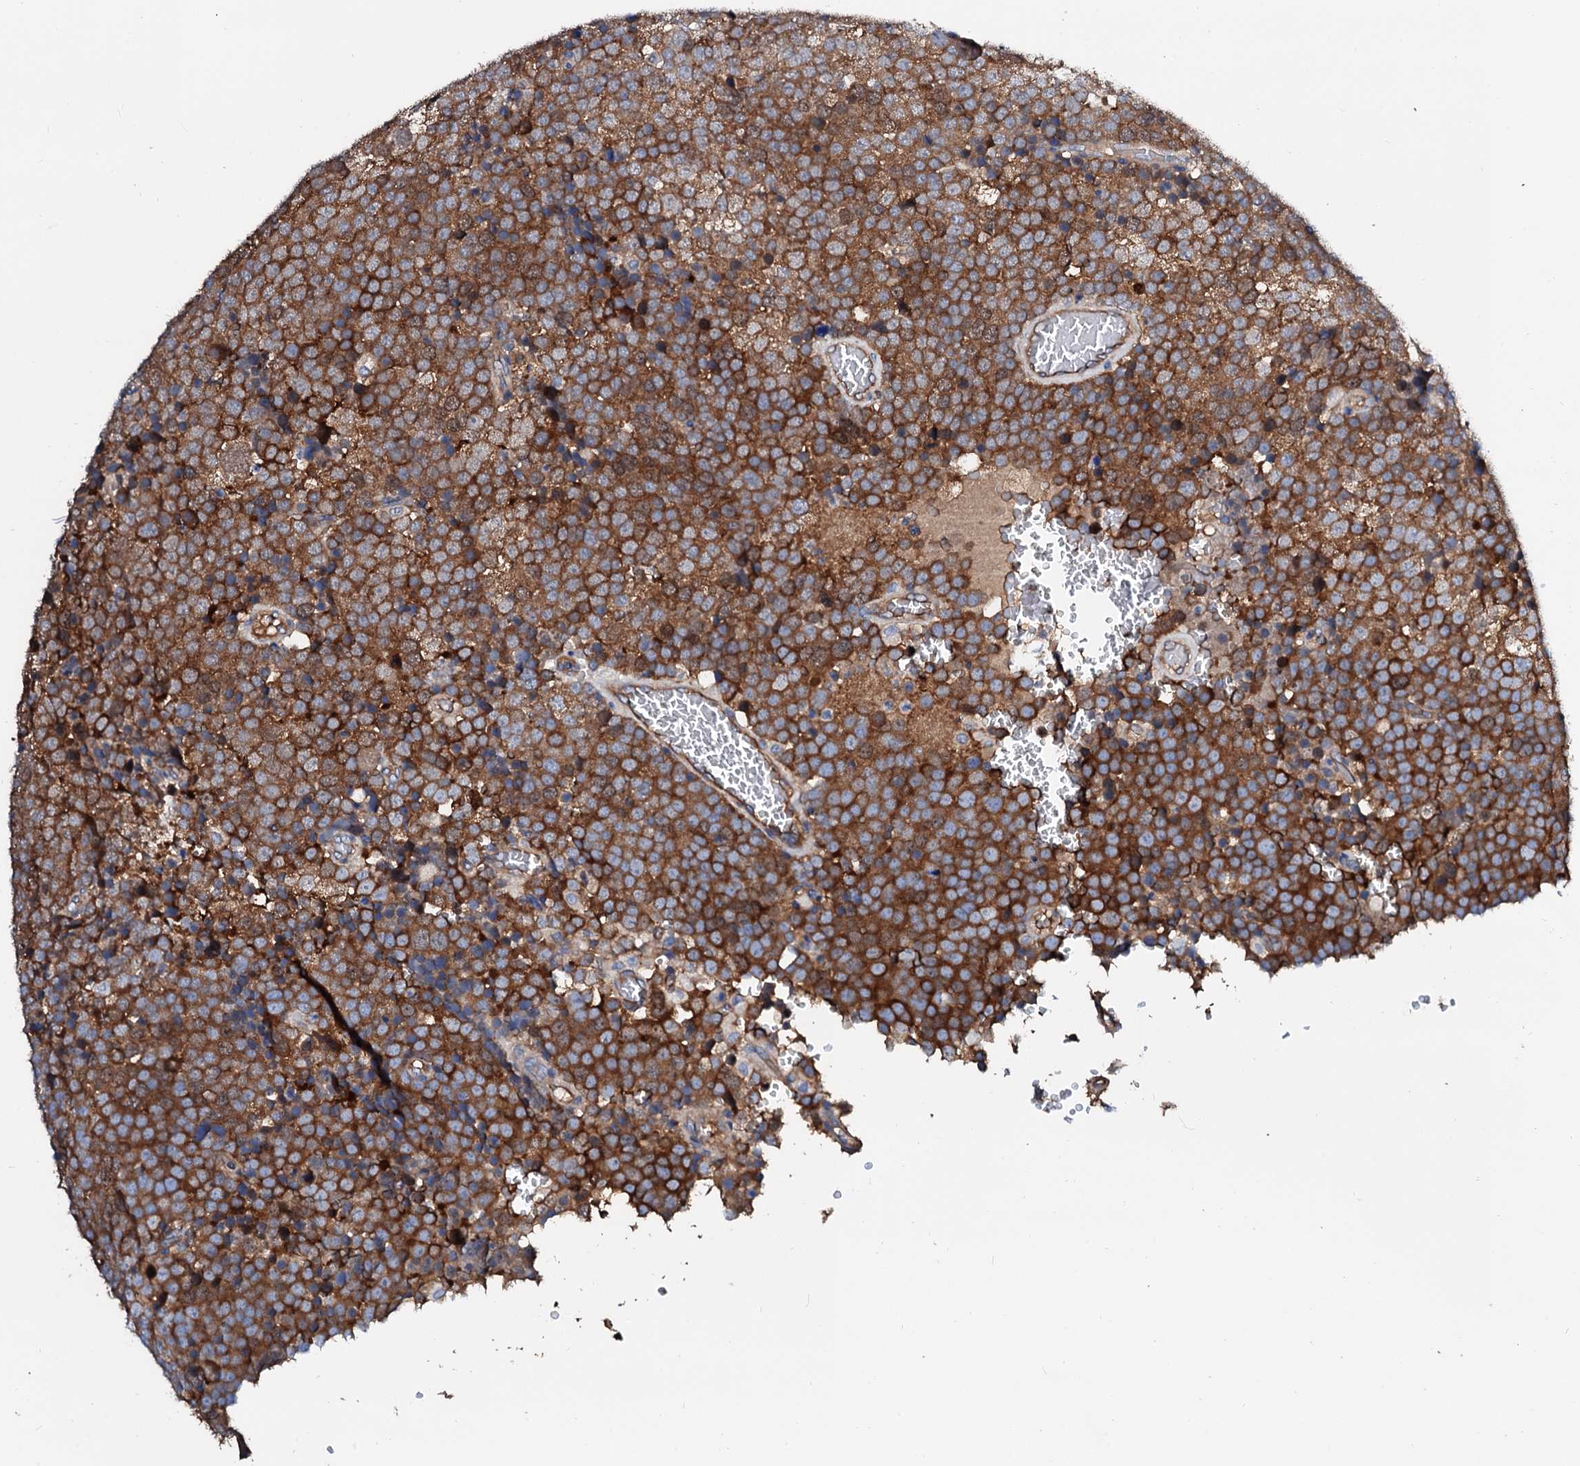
{"staining": {"intensity": "strong", "quantity": ">75%", "location": "cytoplasmic/membranous"}, "tissue": "testis cancer", "cell_type": "Tumor cells", "image_type": "cancer", "snomed": [{"axis": "morphology", "description": "Seminoma, NOS"}, {"axis": "topography", "description": "Testis"}], "caption": "Testis cancer (seminoma) was stained to show a protein in brown. There is high levels of strong cytoplasmic/membranous staining in approximately >75% of tumor cells.", "gene": "CSKMT", "patient": {"sex": "male", "age": 71}}